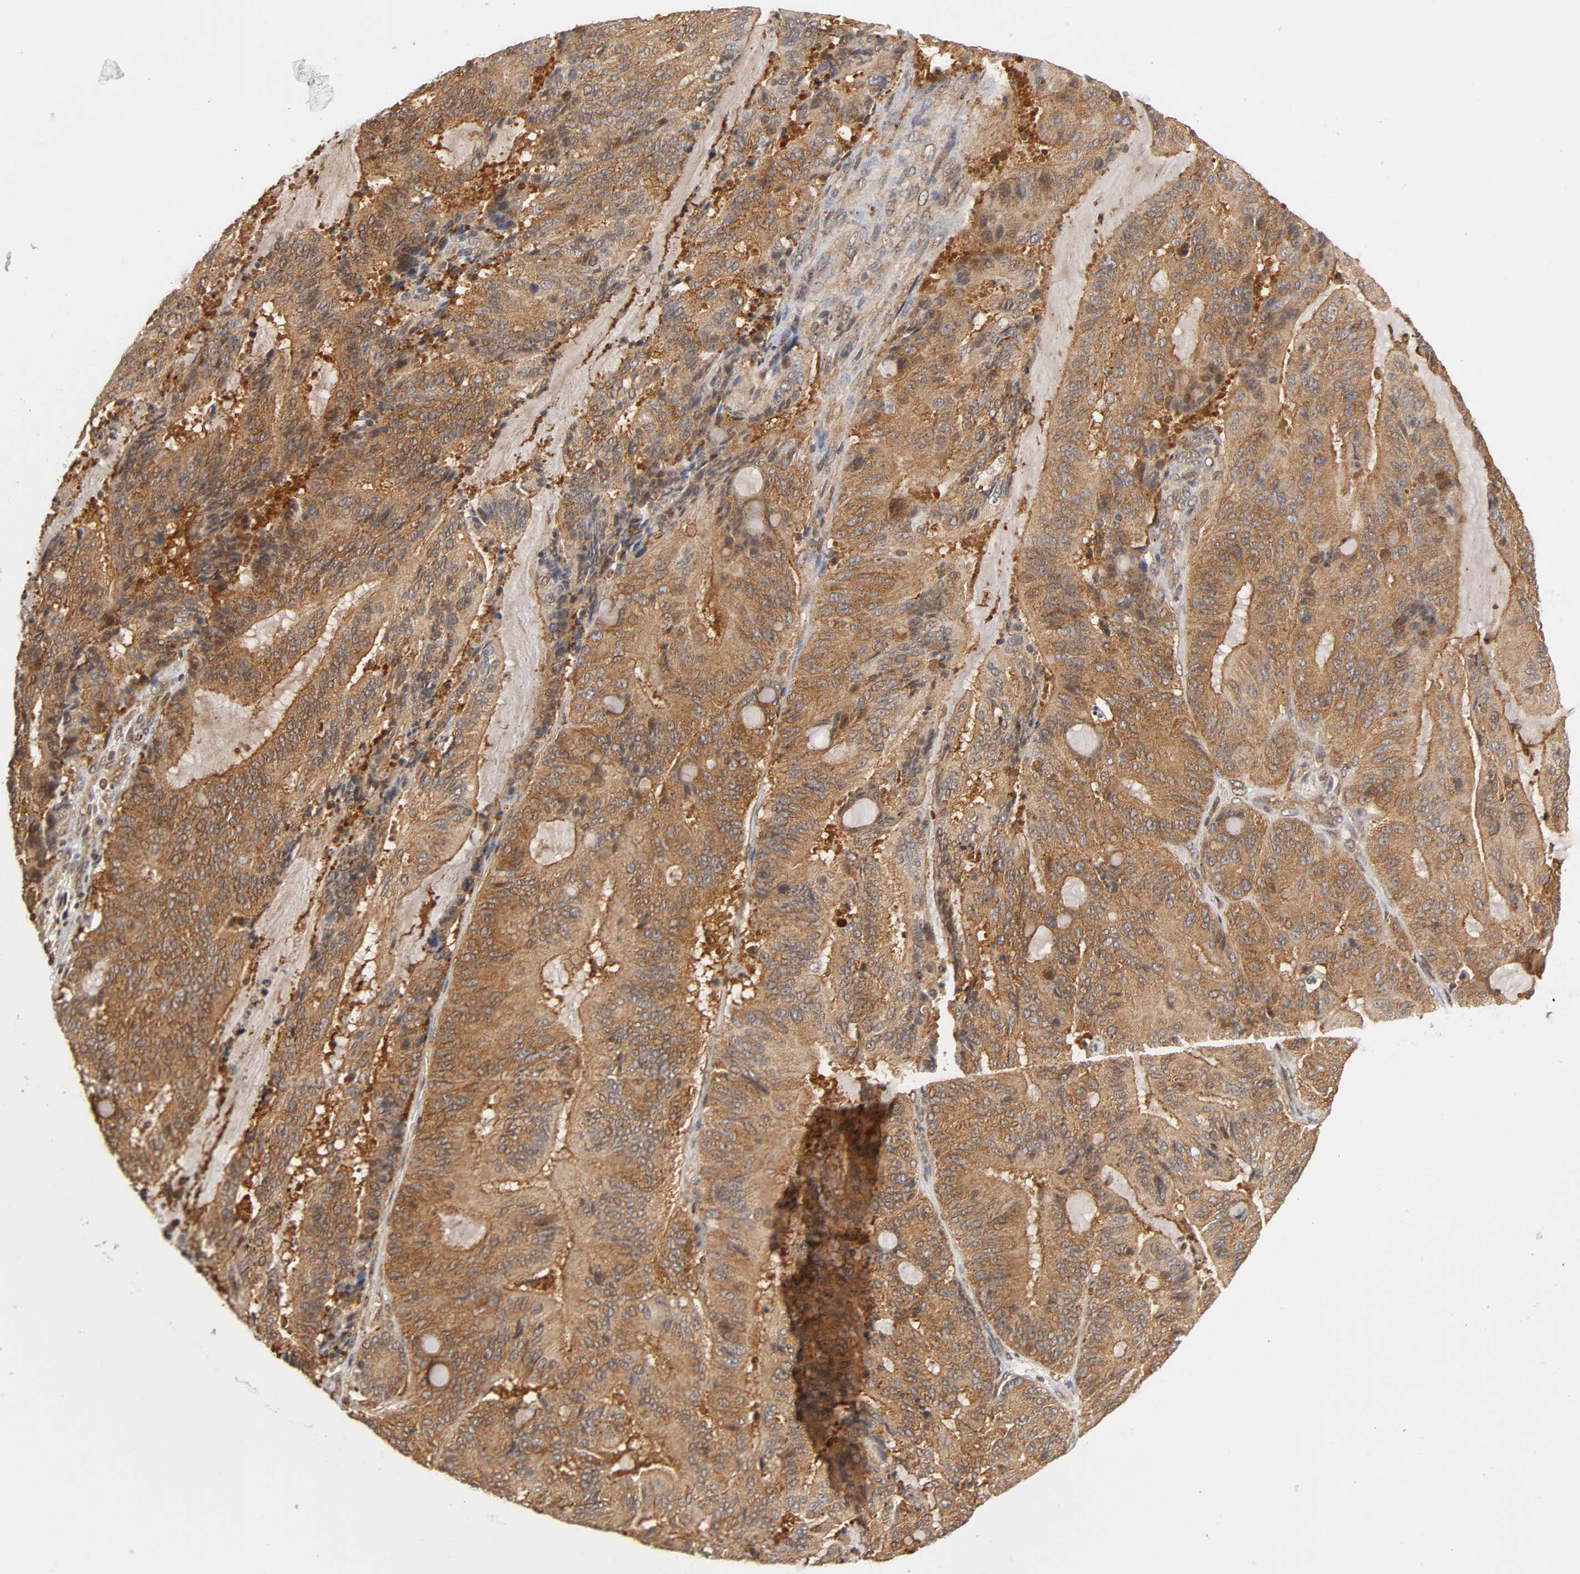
{"staining": {"intensity": "strong", "quantity": ">75%", "location": "cytoplasmic/membranous"}, "tissue": "liver cancer", "cell_type": "Tumor cells", "image_type": "cancer", "snomed": [{"axis": "morphology", "description": "Cholangiocarcinoma"}, {"axis": "topography", "description": "Liver"}], "caption": "High-magnification brightfield microscopy of liver cancer (cholangiocarcinoma) stained with DAB (brown) and counterstained with hematoxylin (blue). tumor cells exhibit strong cytoplasmic/membranous expression is seen in about>75% of cells. (Stains: DAB in brown, nuclei in blue, Microscopy: brightfield microscopy at high magnification).", "gene": "PAFAH1B1", "patient": {"sex": "female", "age": 73}}